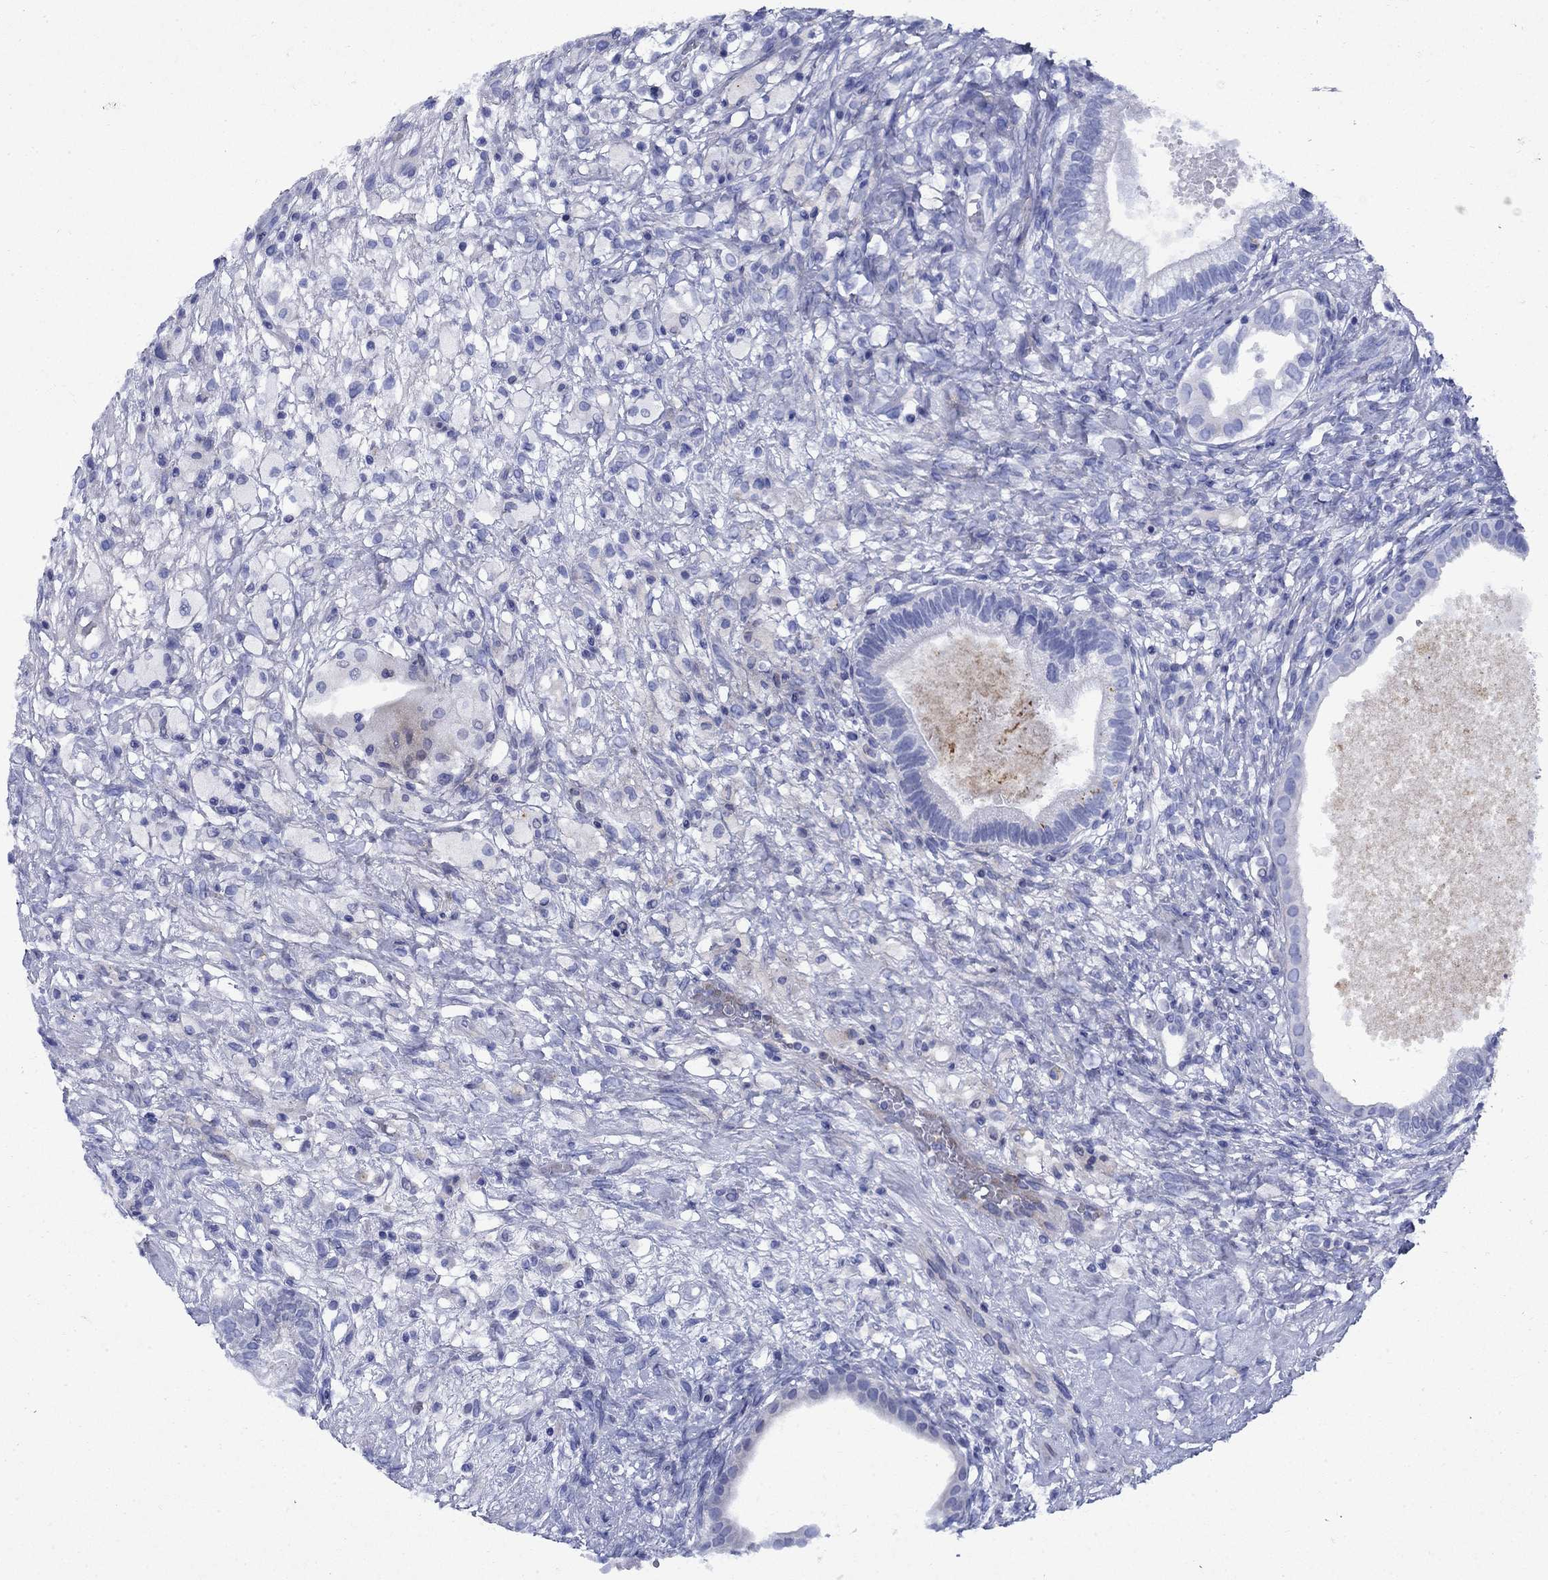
{"staining": {"intensity": "negative", "quantity": "none", "location": "none"}, "tissue": "testis cancer", "cell_type": "Tumor cells", "image_type": "cancer", "snomed": [{"axis": "morphology", "description": "Seminoma, NOS"}, {"axis": "morphology", "description": "Carcinoma, Embryonal, NOS"}, {"axis": "topography", "description": "Testis"}], "caption": "This is an IHC image of human seminoma (testis). There is no positivity in tumor cells.", "gene": "STAB2", "patient": {"sex": "male", "age": 41}}